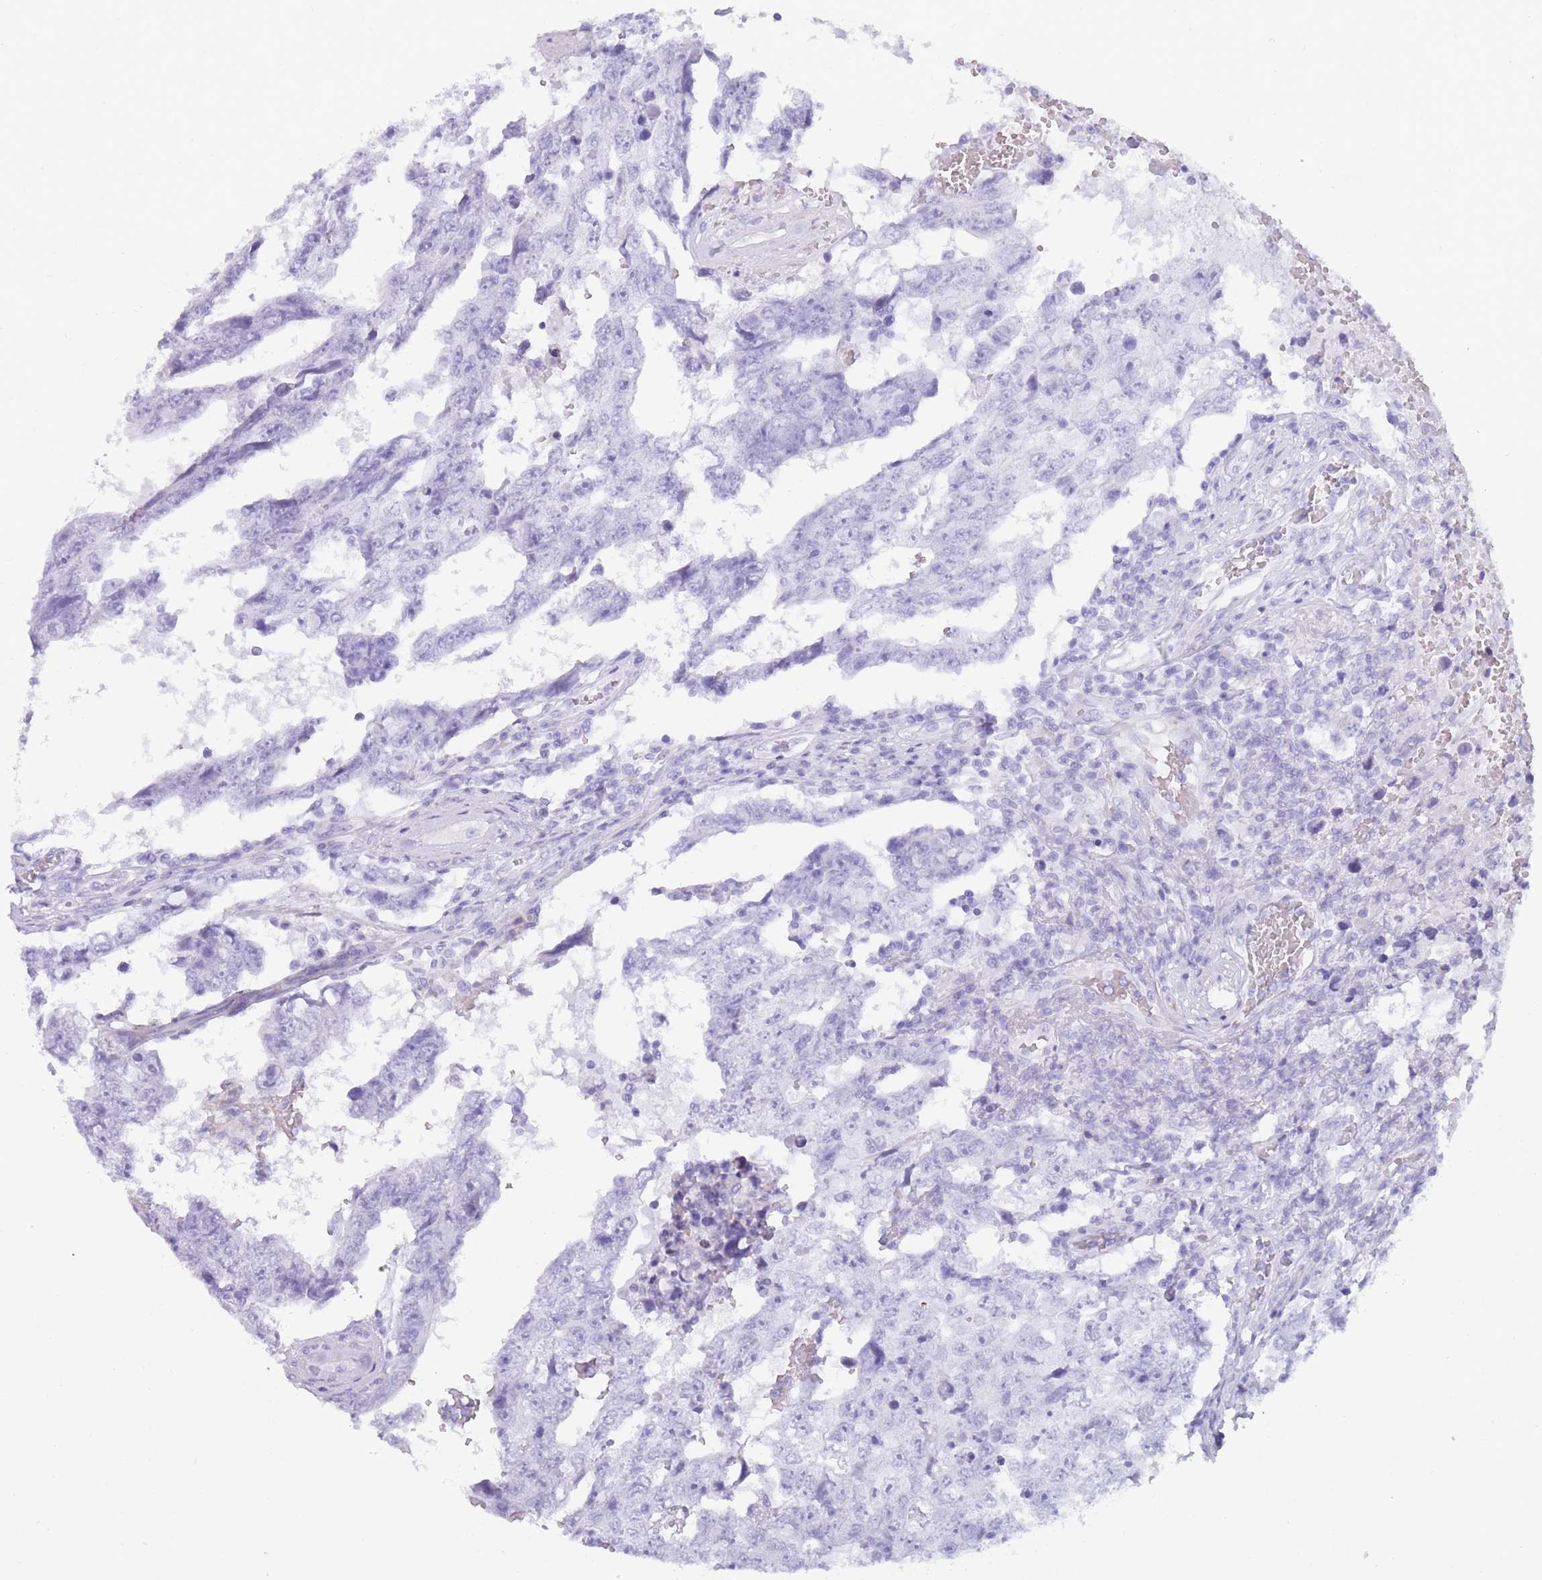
{"staining": {"intensity": "negative", "quantity": "none", "location": "none"}, "tissue": "testis cancer", "cell_type": "Tumor cells", "image_type": "cancer", "snomed": [{"axis": "morphology", "description": "Carcinoma, Embryonal, NOS"}, {"axis": "topography", "description": "Testis"}], "caption": "Immunohistochemistry (IHC) of human embryonal carcinoma (testis) shows no expression in tumor cells. (DAB immunohistochemistry, high magnification).", "gene": "COL27A1", "patient": {"sex": "male", "age": 25}}